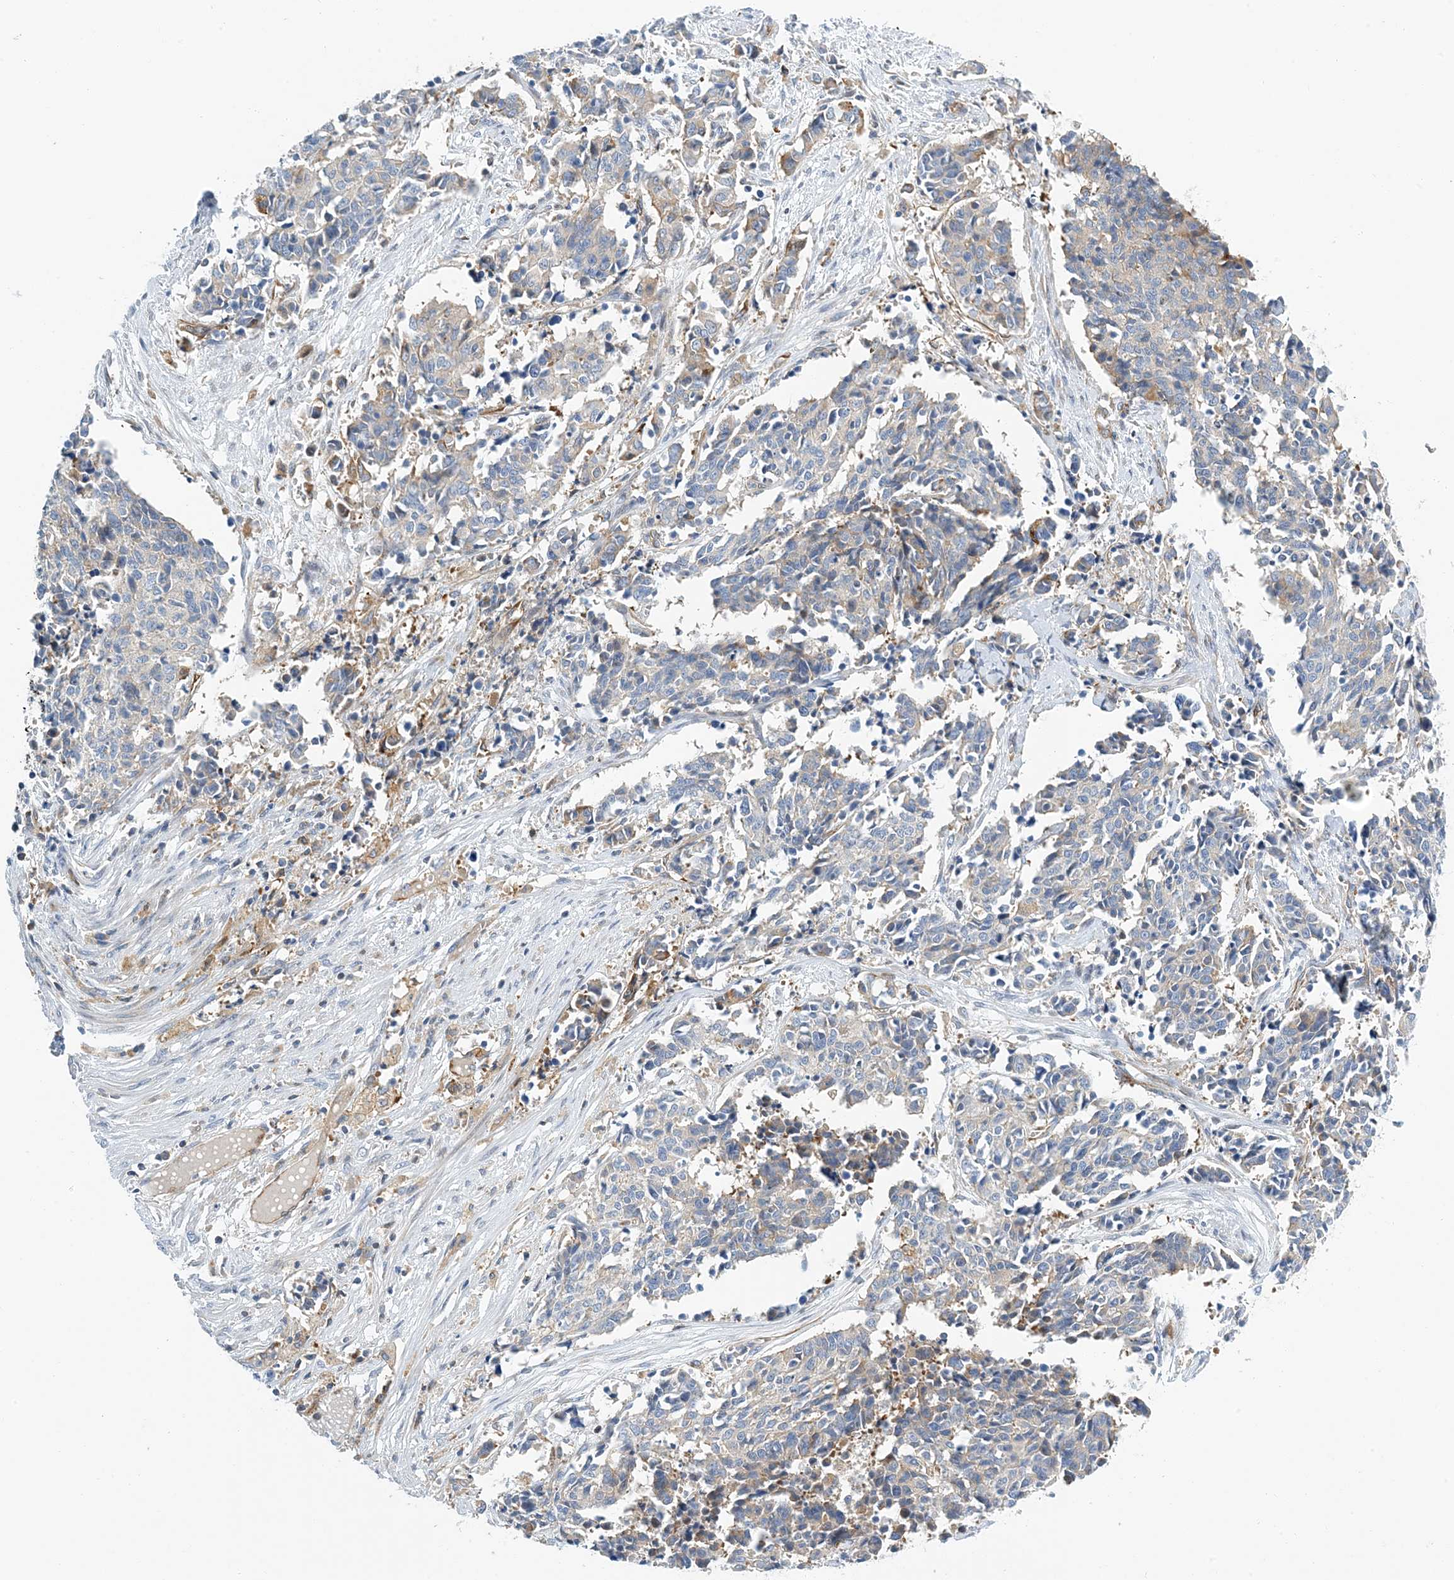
{"staining": {"intensity": "negative", "quantity": "none", "location": "none"}, "tissue": "cervical cancer", "cell_type": "Tumor cells", "image_type": "cancer", "snomed": [{"axis": "morphology", "description": "Normal tissue, NOS"}, {"axis": "morphology", "description": "Squamous cell carcinoma, NOS"}, {"axis": "topography", "description": "Cervix"}], "caption": "This is a histopathology image of immunohistochemistry (IHC) staining of cervical cancer, which shows no positivity in tumor cells.", "gene": "PCDHA2", "patient": {"sex": "female", "age": 35}}